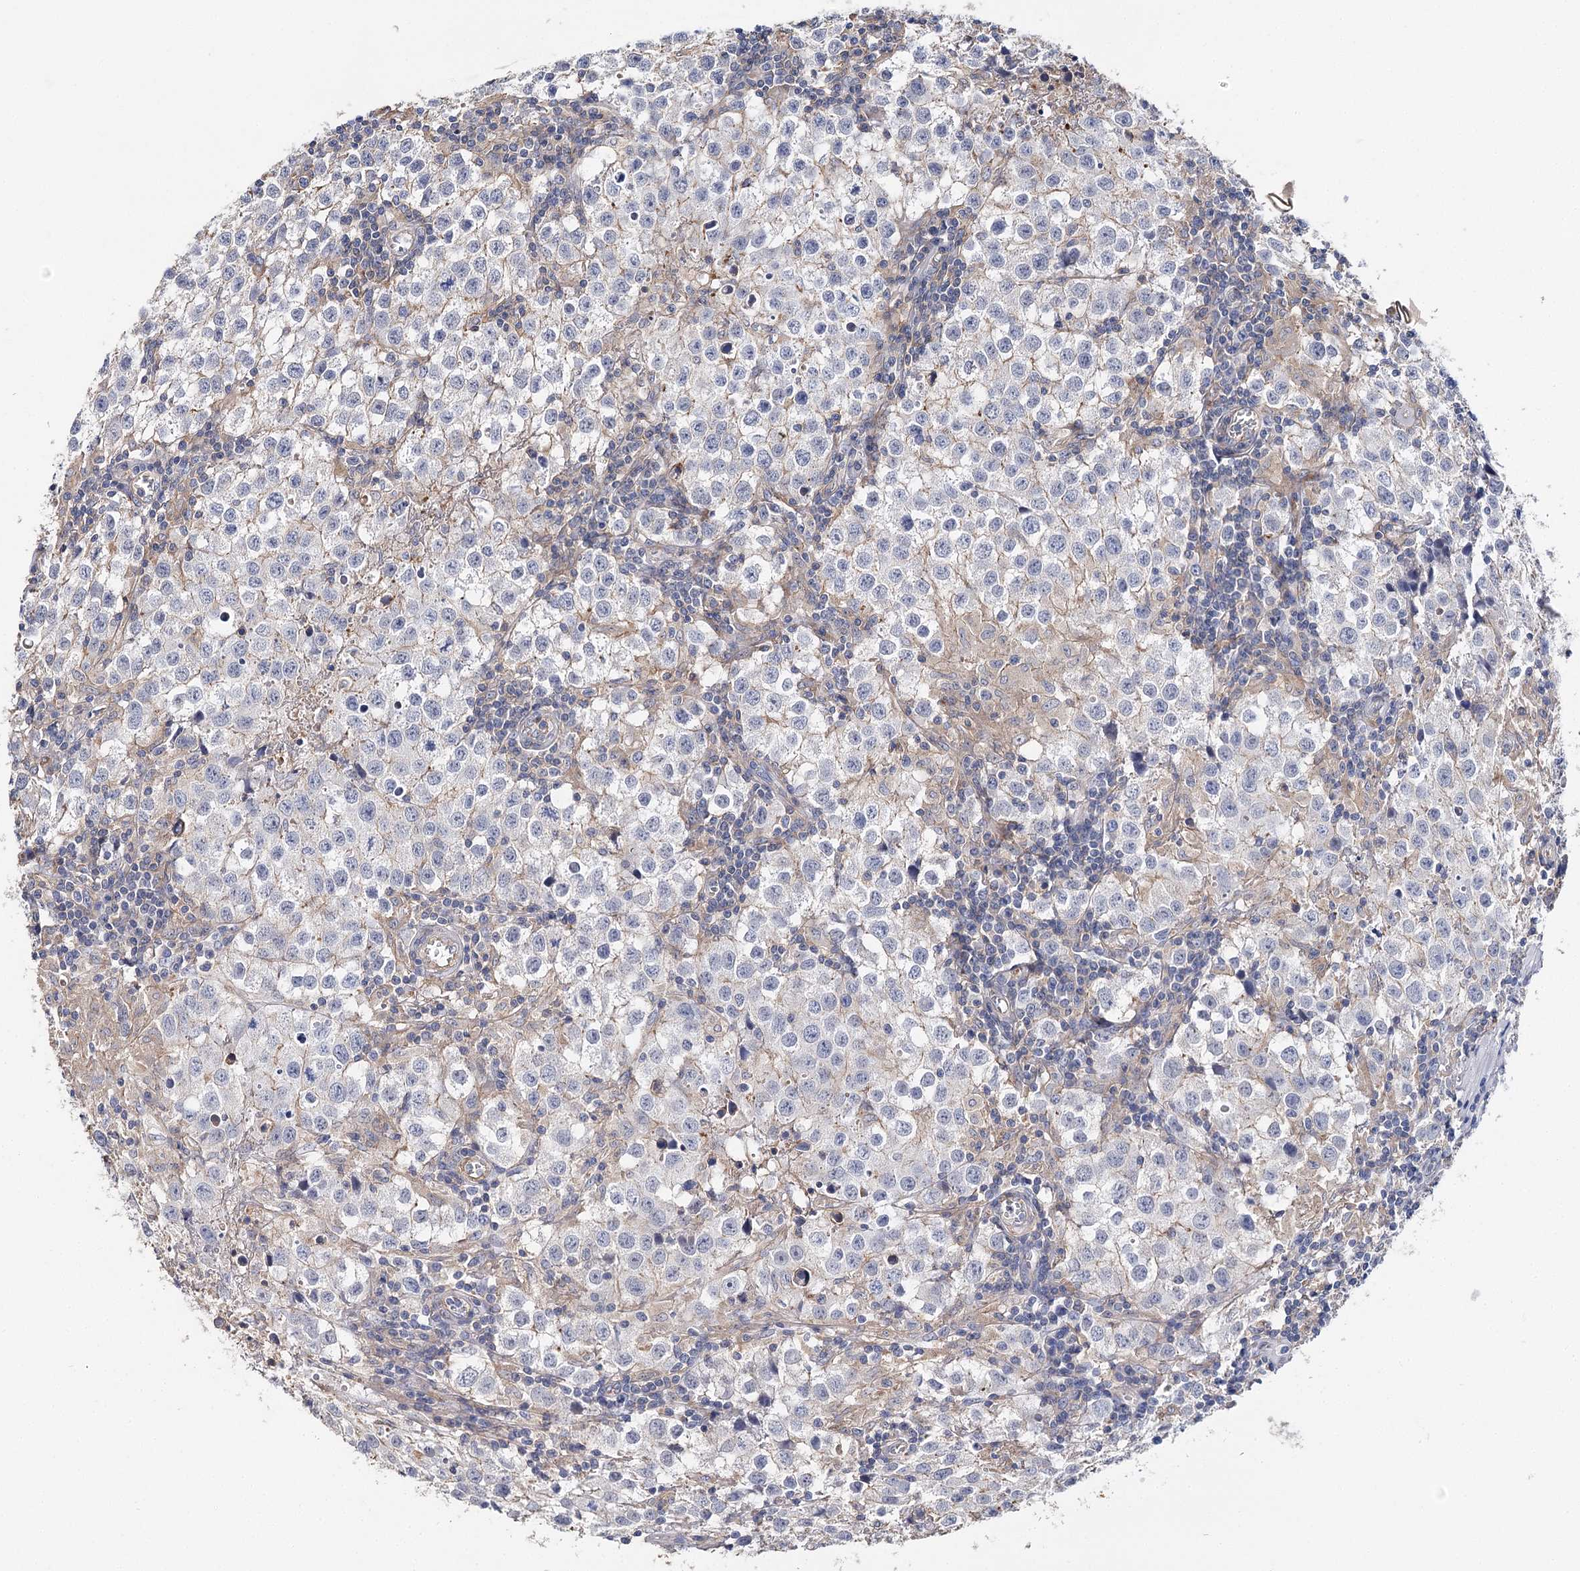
{"staining": {"intensity": "negative", "quantity": "none", "location": "none"}, "tissue": "testis cancer", "cell_type": "Tumor cells", "image_type": "cancer", "snomed": [{"axis": "morphology", "description": "Seminoma, NOS"}, {"axis": "morphology", "description": "Carcinoma, Embryonal, NOS"}, {"axis": "topography", "description": "Testis"}], "caption": "Testis cancer (embryonal carcinoma) was stained to show a protein in brown. There is no significant staining in tumor cells.", "gene": "EPYC", "patient": {"sex": "male", "age": 43}}